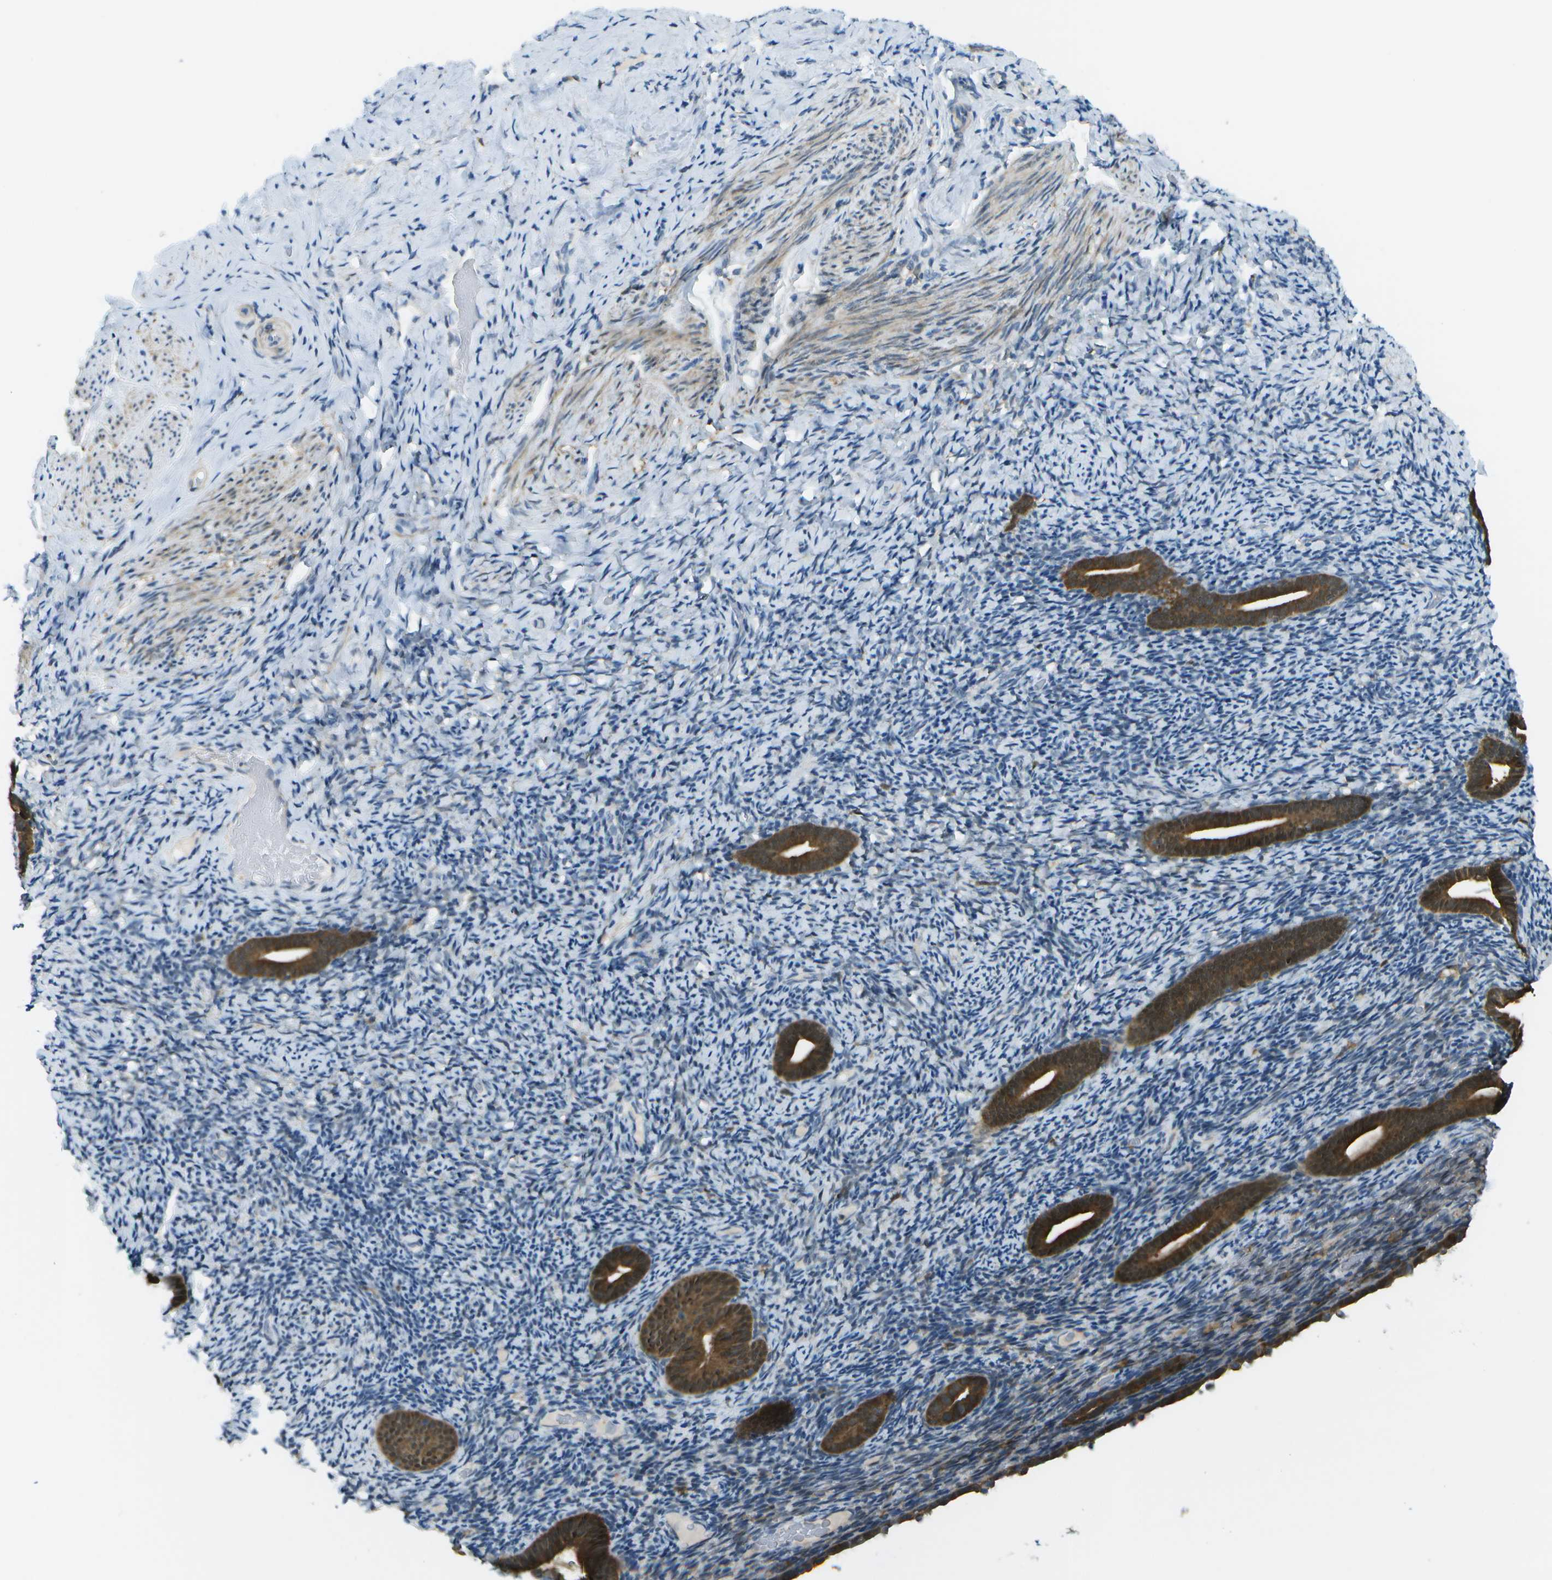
{"staining": {"intensity": "negative", "quantity": "none", "location": "none"}, "tissue": "endometrium", "cell_type": "Cells in endometrial stroma", "image_type": "normal", "snomed": [{"axis": "morphology", "description": "Normal tissue, NOS"}, {"axis": "topography", "description": "Endometrium"}], "caption": "There is no significant expression in cells in endometrial stroma of endometrium. (Stains: DAB immunohistochemistry (IHC) with hematoxylin counter stain, Microscopy: brightfield microscopy at high magnification).", "gene": "CDH23", "patient": {"sex": "female", "age": 51}}